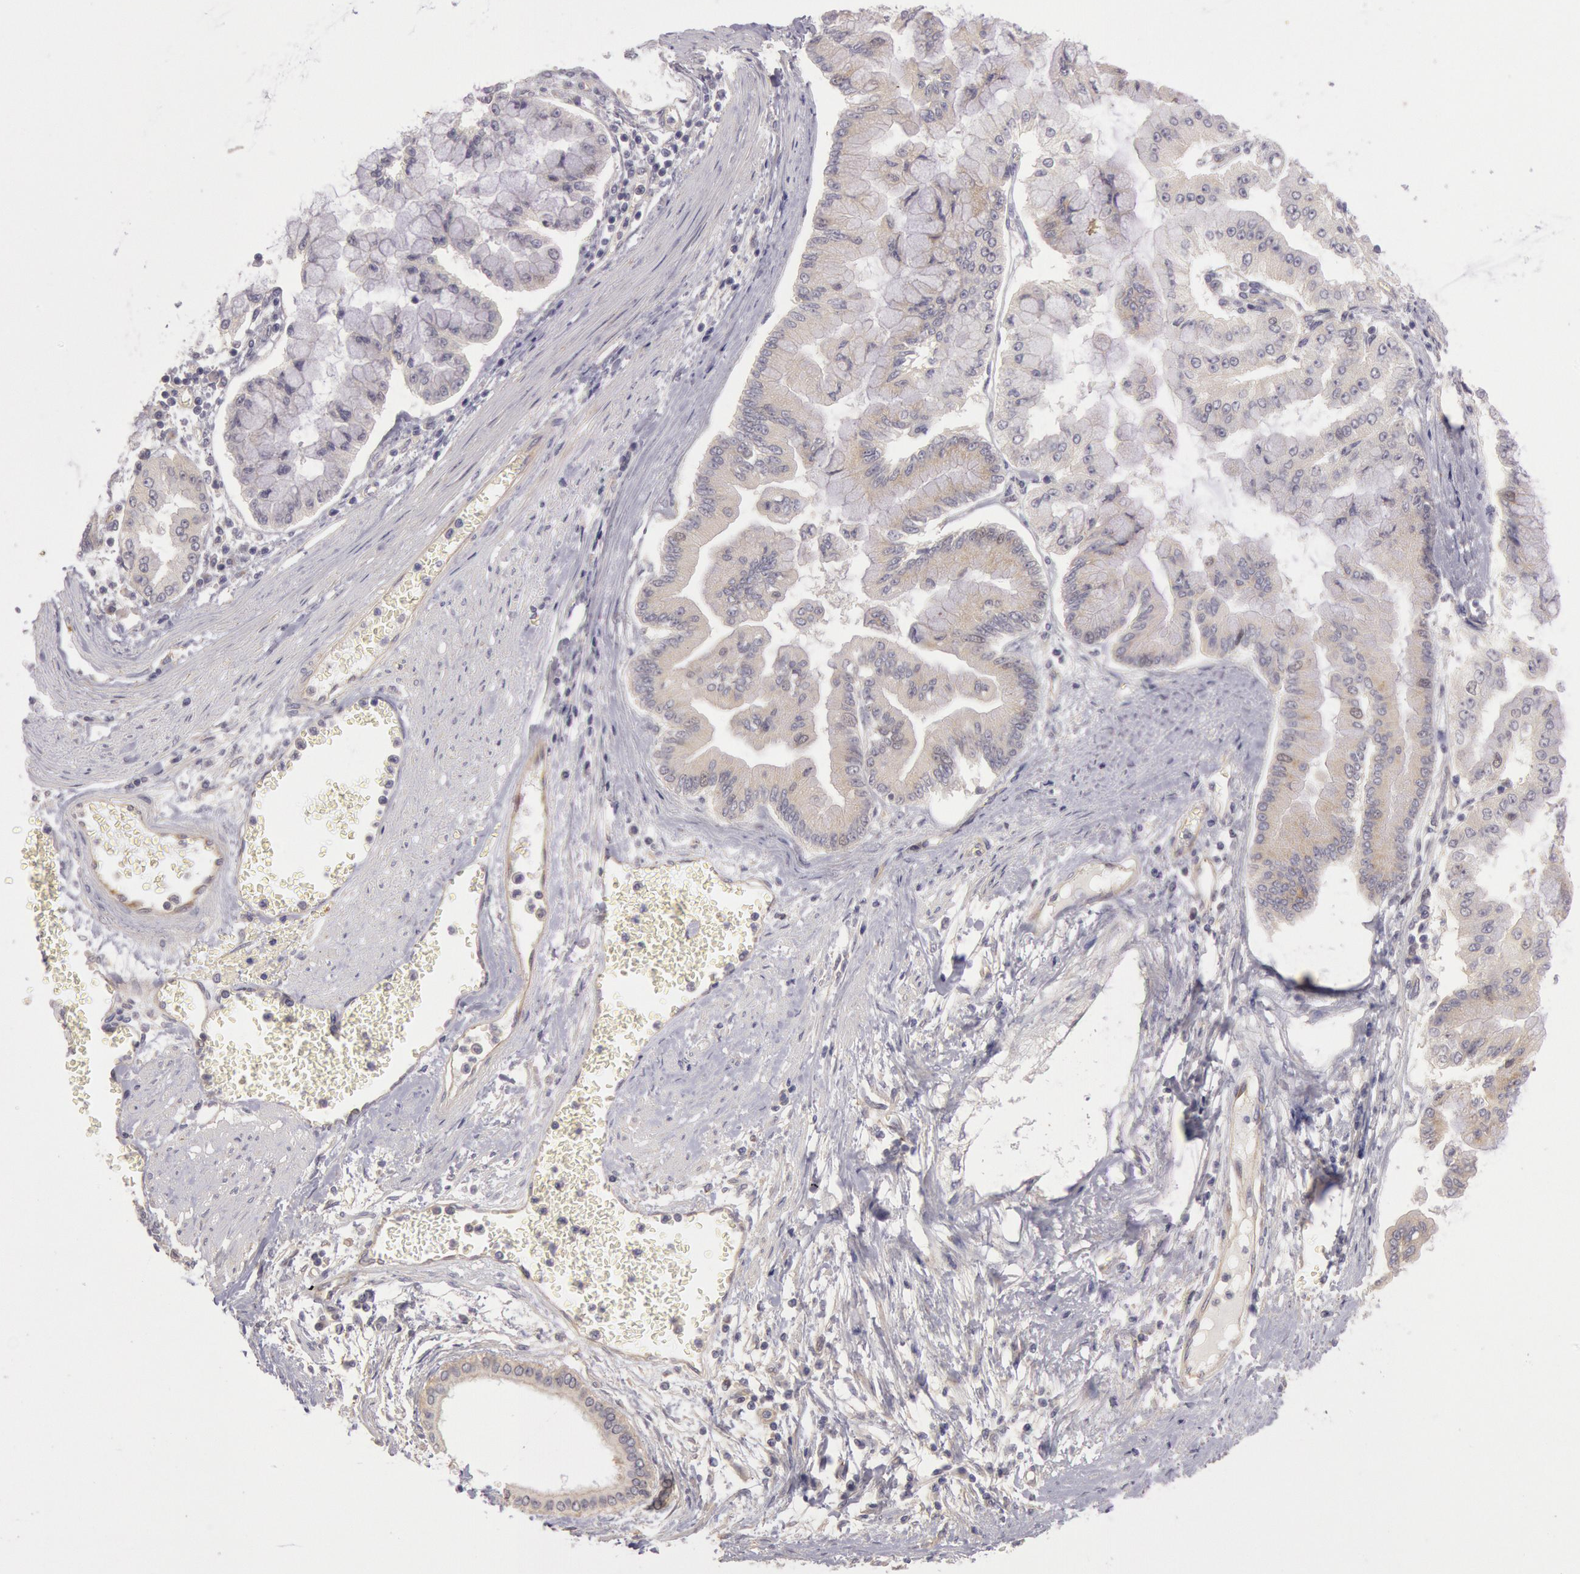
{"staining": {"intensity": "negative", "quantity": "none", "location": "none"}, "tissue": "liver cancer", "cell_type": "Tumor cells", "image_type": "cancer", "snomed": [{"axis": "morphology", "description": "Cholangiocarcinoma"}, {"axis": "topography", "description": "Liver"}], "caption": "This is an immunohistochemistry image of human liver cancer. There is no expression in tumor cells.", "gene": "AMOTL1", "patient": {"sex": "female", "age": 79}}